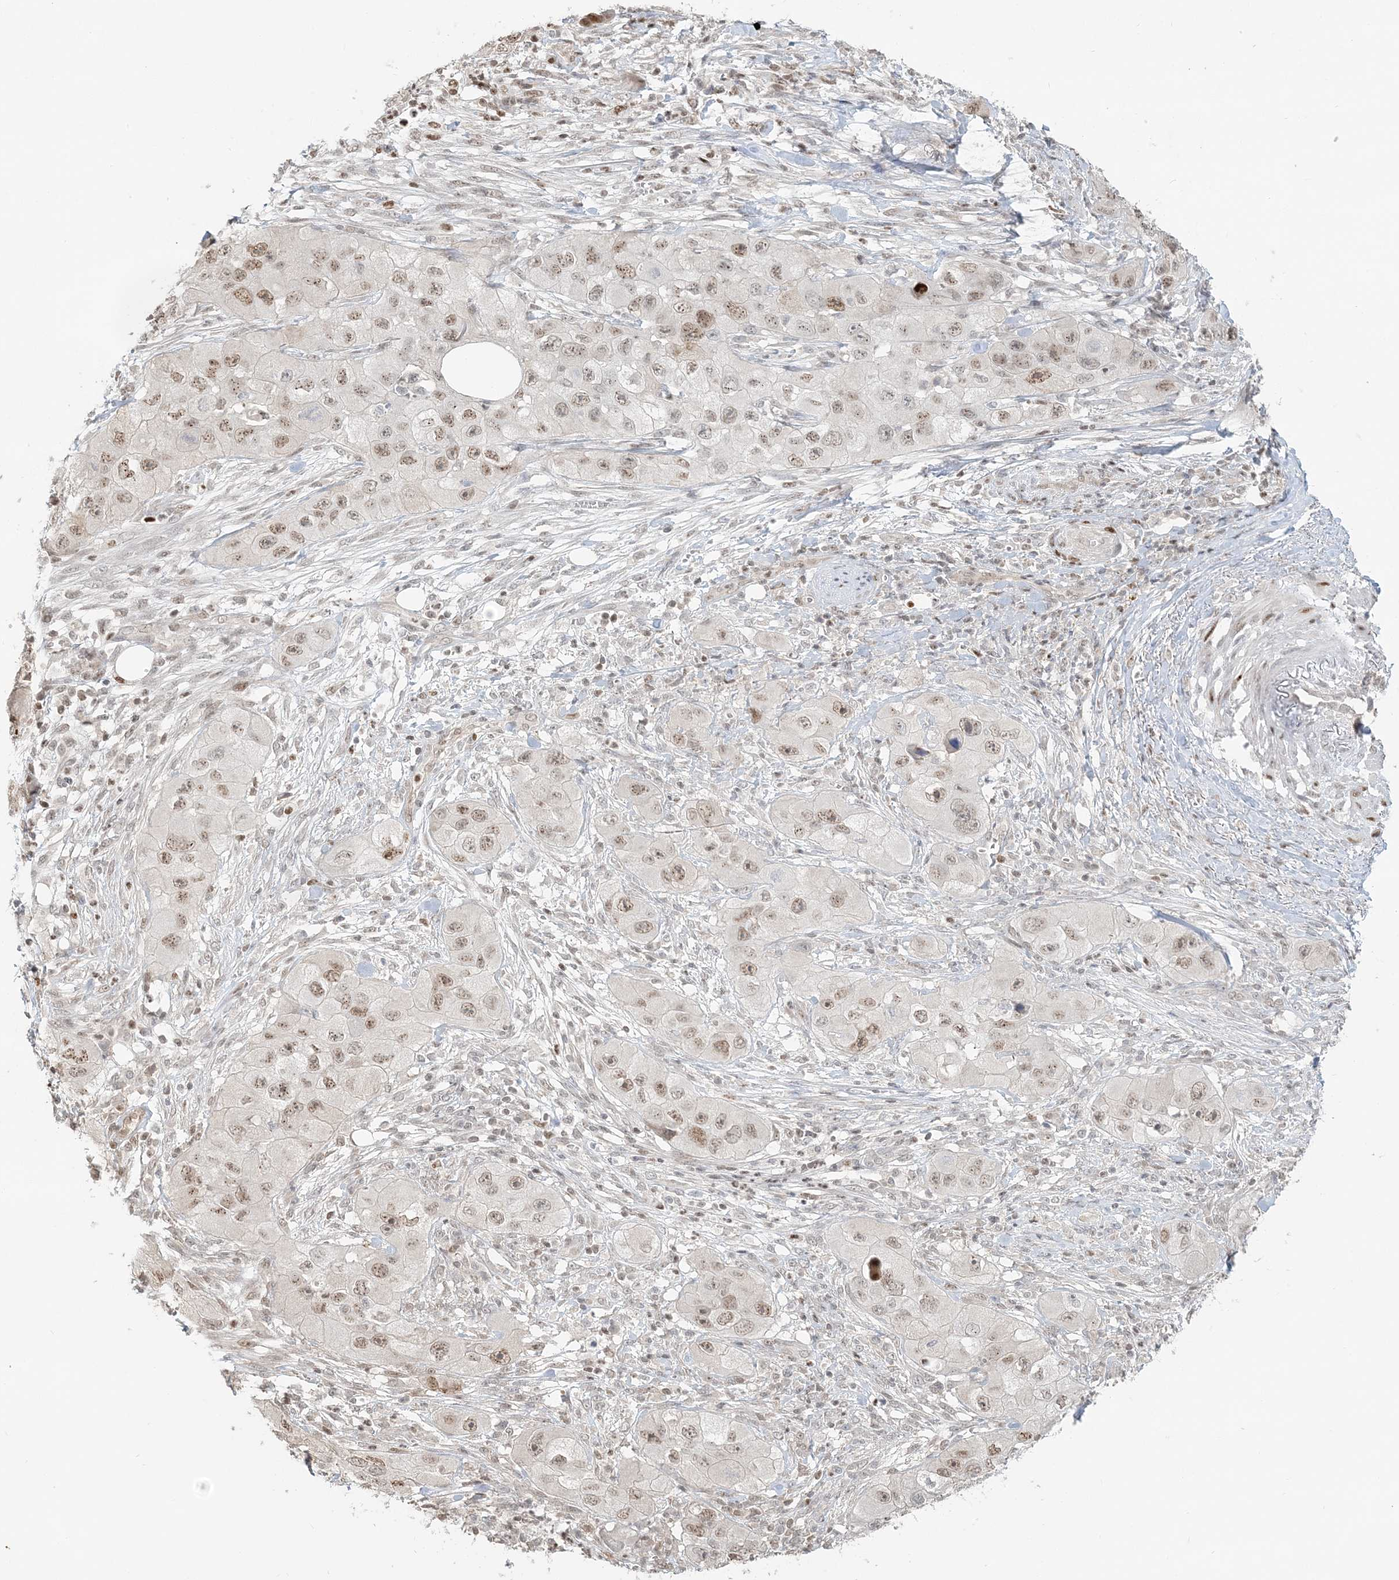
{"staining": {"intensity": "moderate", "quantity": ">75%", "location": "nuclear"}, "tissue": "skin cancer", "cell_type": "Tumor cells", "image_type": "cancer", "snomed": [{"axis": "morphology", "description": "Squamous cell carcinoma, NOS"}, {"axis": "topography", "description": "Skin"}, {"axis": "topography", "description": "Subcutis"}], "caption": "High-power microscopy captured an immunohistochemistry image of skin cancer, revealing moderate nuclear expression in about >75% of tumor cells.", "gene": "SUMO2", "patient": {"sex": "male", "age": 73}}